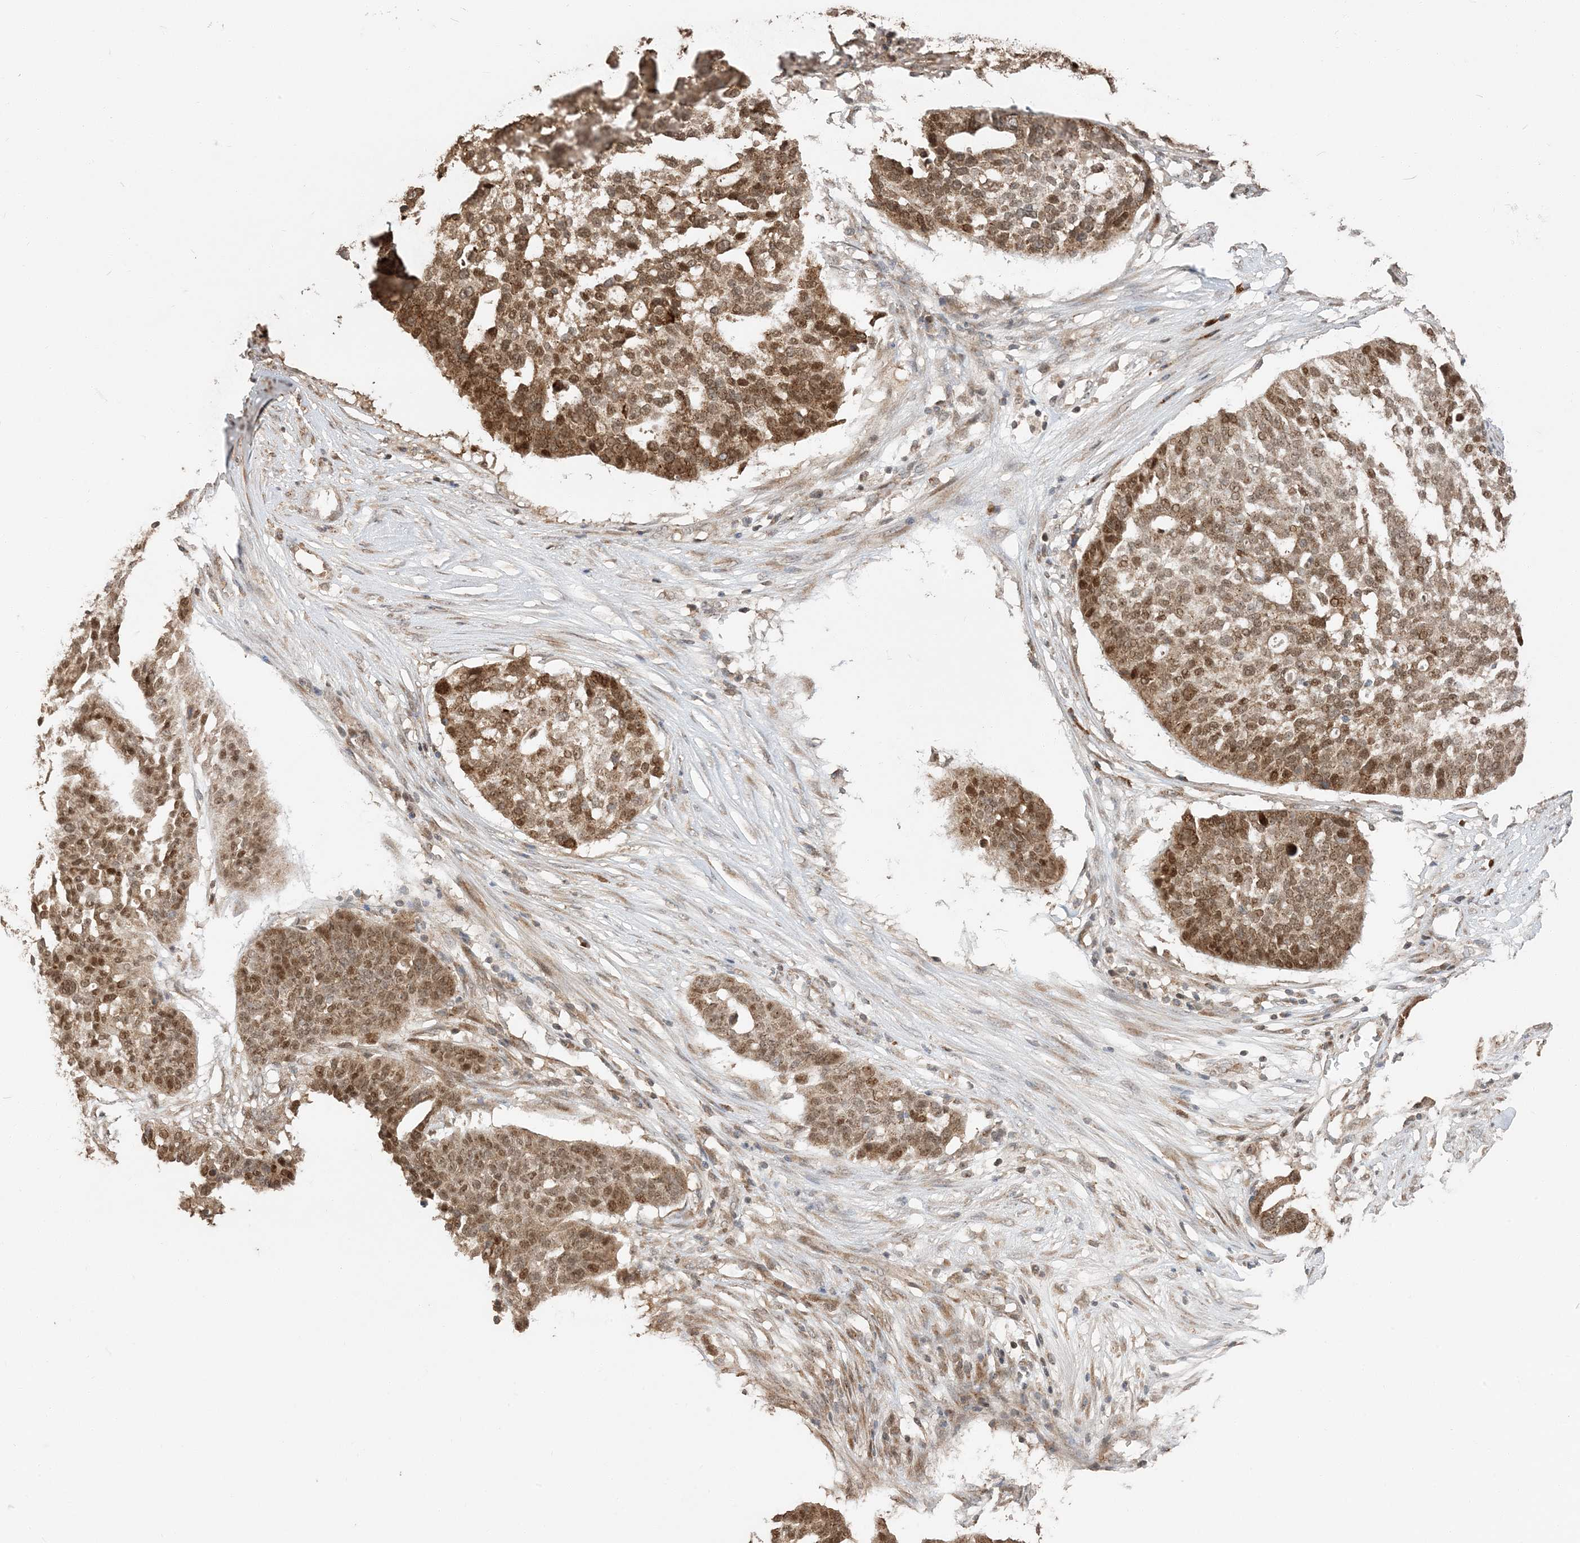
{"staining": {"intensity": "moderate", "quantity": ">75%", "location": "cytoplasmic/membranous,nuclear"}, "tissue": "ovarian cancer", "cell_type": "Tumor cells", "image_type": "cancer", "snomed": [{"axis": "morphology", "description": "Cystadenocarcinoma, serous, NOS"}, {"axis": "topography", "description": "Ovary"}], "caption": "Tumor cells show moderate cytoplasmic/membranous and nuclear staining in approximately >75% of cells in ovarian cancer (serous cystadenocarcinoma).", "gene": "RER1", "patient": {"sex": "female", "age": 59}}